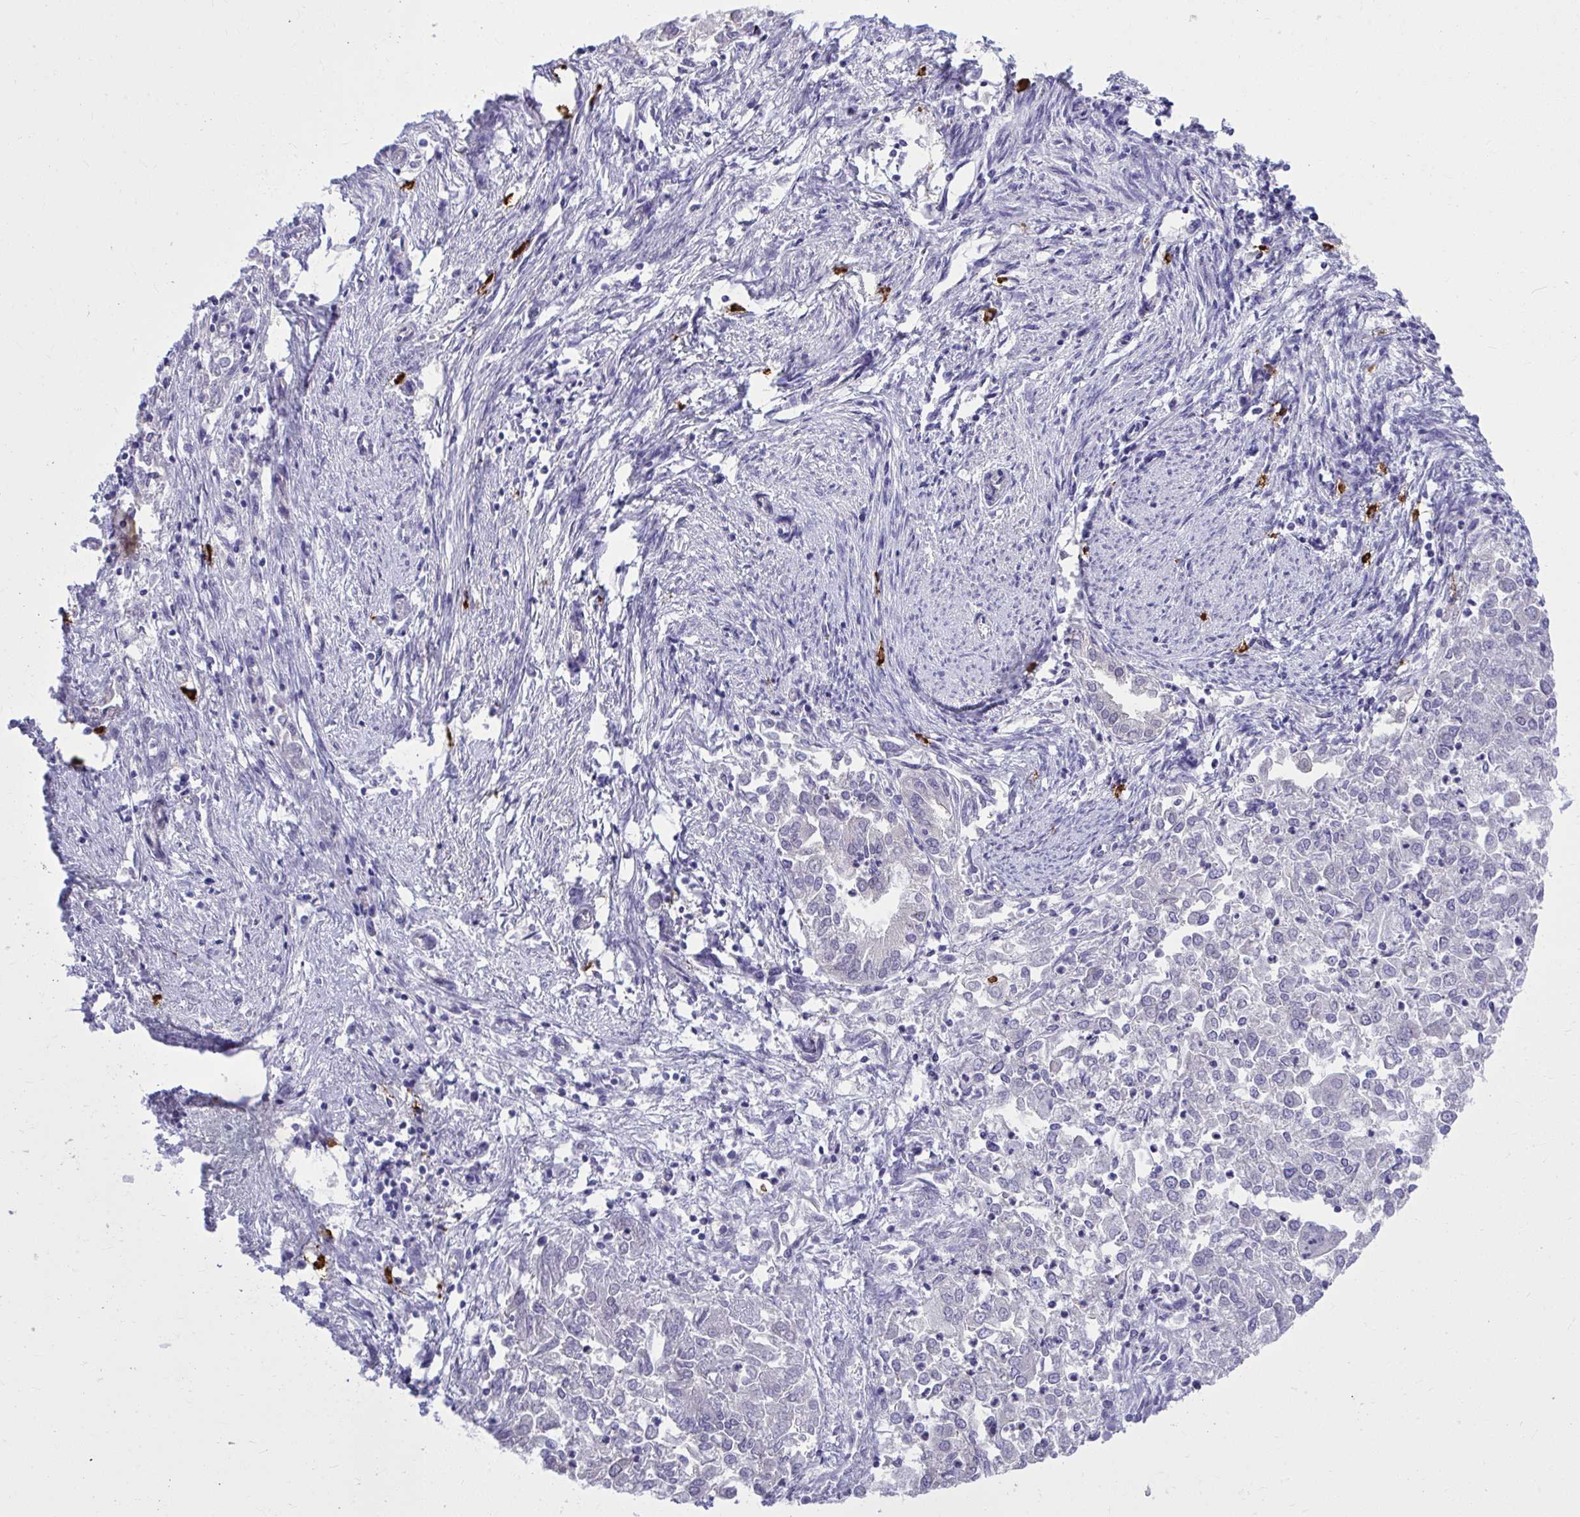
{"staining": {"intensity": "negative", "quantity": "none", "location": "none"}, "tissue": "endometrial cancer", "cell_type": "Tumor cells", "image_type": "cancer", "snomed": [{"axis": "morphology", "description": "Adenocarcinoma, NOS"}, {"axis": "topography", "description": "Endometrium"}], "caption": "Tumor cells are negative for brown protein staining in endometrial cancer (adenocarcinoma).", "gene": "PSD", "patient": {"sex": "female", "age": 57}}